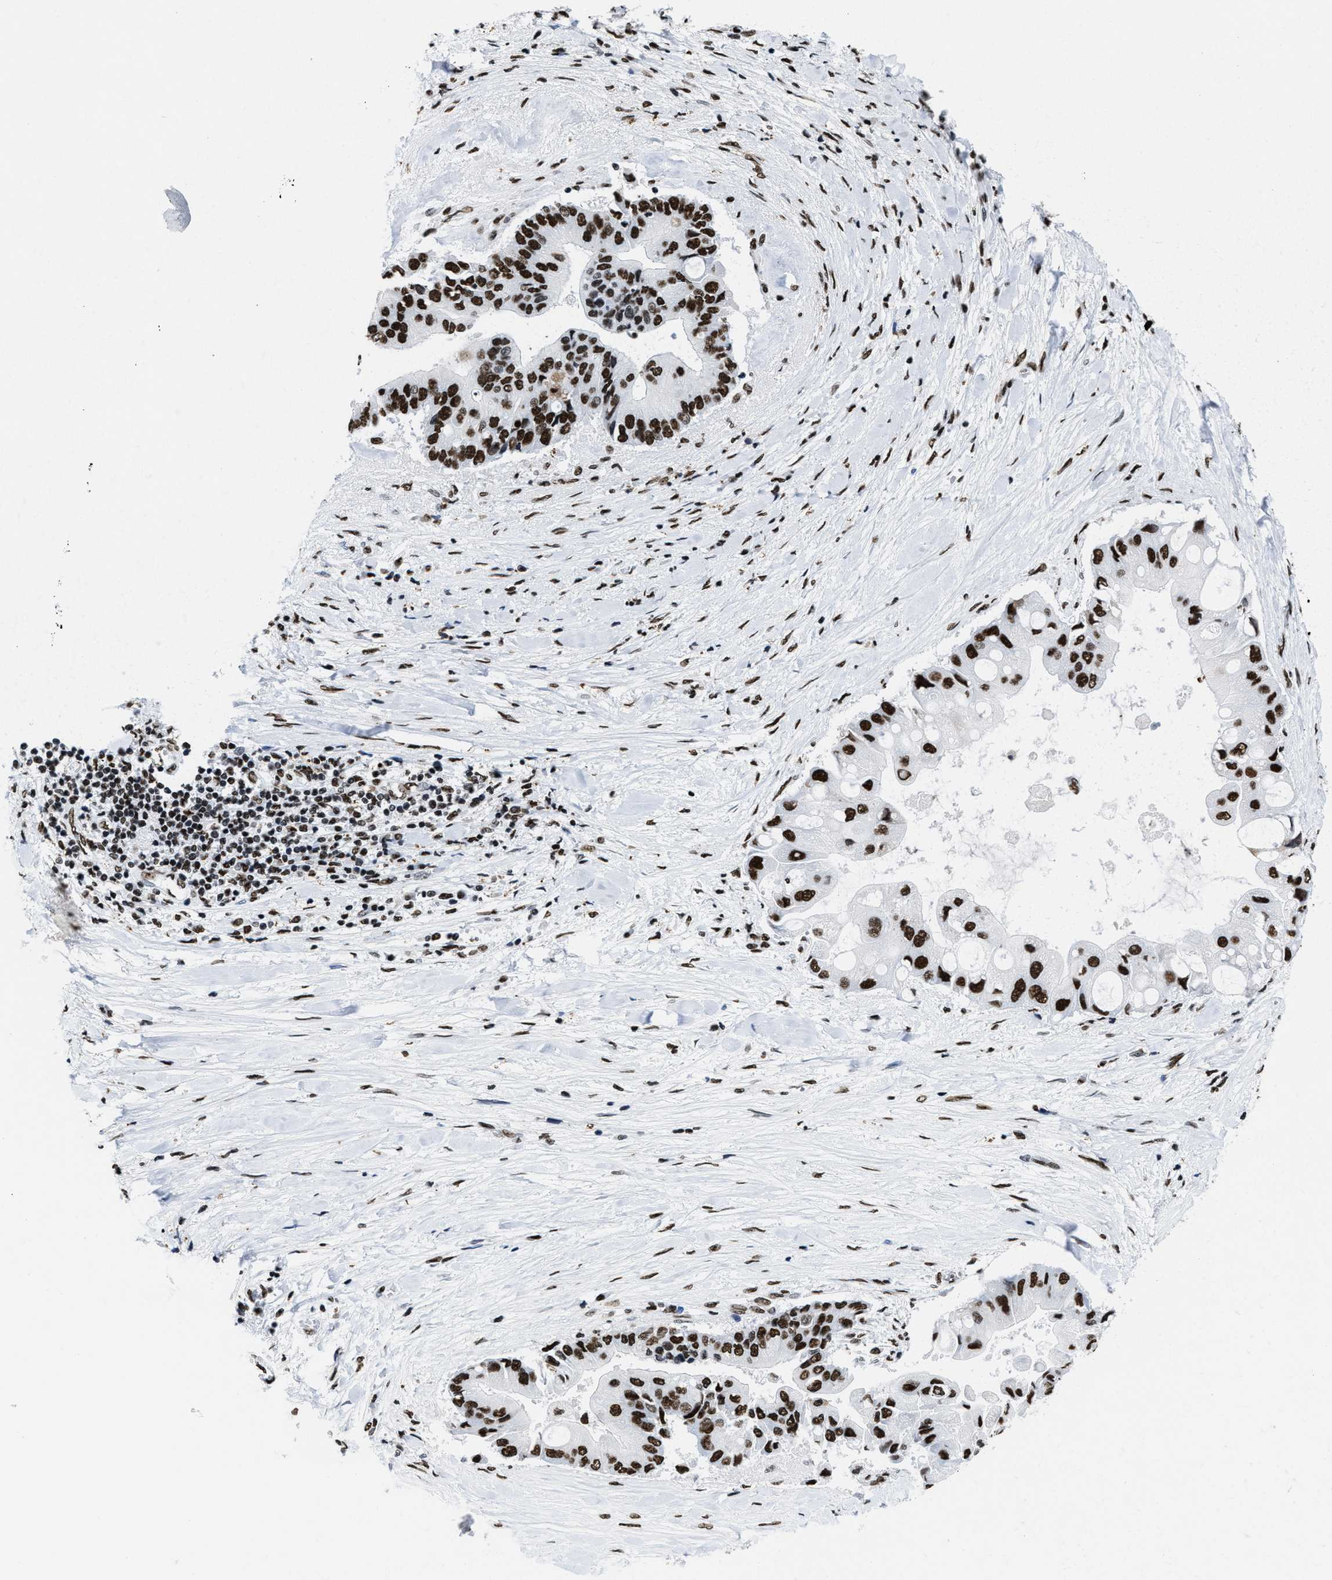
{"staining": {"intensity": "strong", "quantity": ">75%", "location": "nuclear"}, "tissue": "liver cancer", "cell_type": "Tumor cells", "image_type": "cancer", "snomed": [{"axis": "morphology", "description": "Cholangiocarcinoma"}, {"axis": "topography", "description": "Liver"}], "caption": "Tumor cells display high levels of strong nuclear expression in about >75% of cells in liver cancer (cholangiocarcinoma). Nuclei are stained in blue.", "gene": "SMARCC2", "patient": {"sex": "male", "age": 50}}